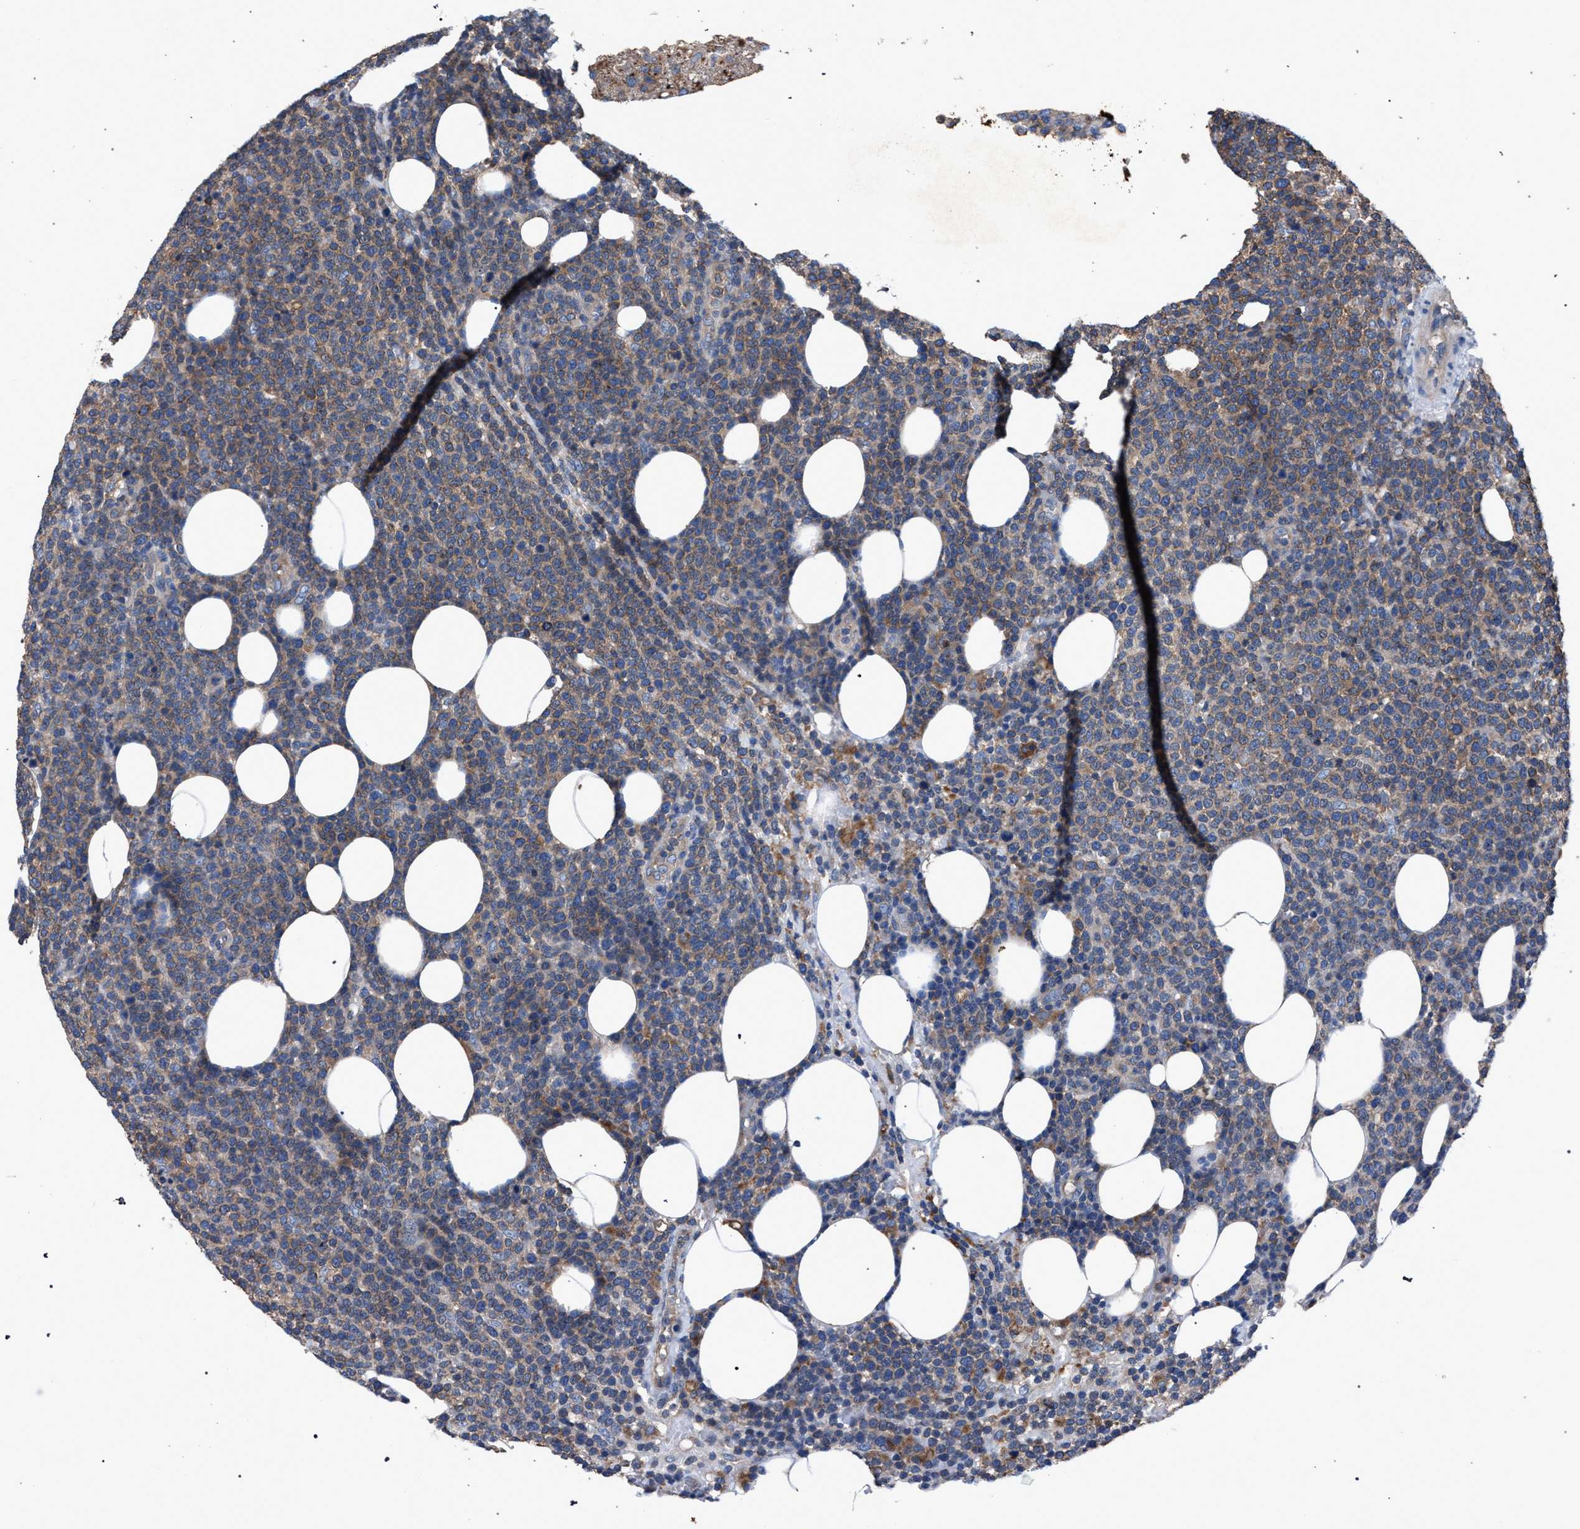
{"staining": {"intensity": "weak", "quantity": ">75%", "location": "cytoplasmic/membranous"}, "tissue": "lymphoma", "cell_type": "Tumor cells", "image_type": "cancer", "snomed": [{"axis": "morphology", "description": "Malignant lymphoma, non-Hodgkin's type, High grade"}, {"axis": "topography", "description": "Lymph node"}], "caption": "High-power microscopy captured an immunohistochemistry (IHC) photomicrograph of lymphoma, revealing weak cytoplasmic/membranous positivity in about >75% of tumor cells.", "gene": "ATP6V0A1", "patient": {"sex": "male", "age": 61}}